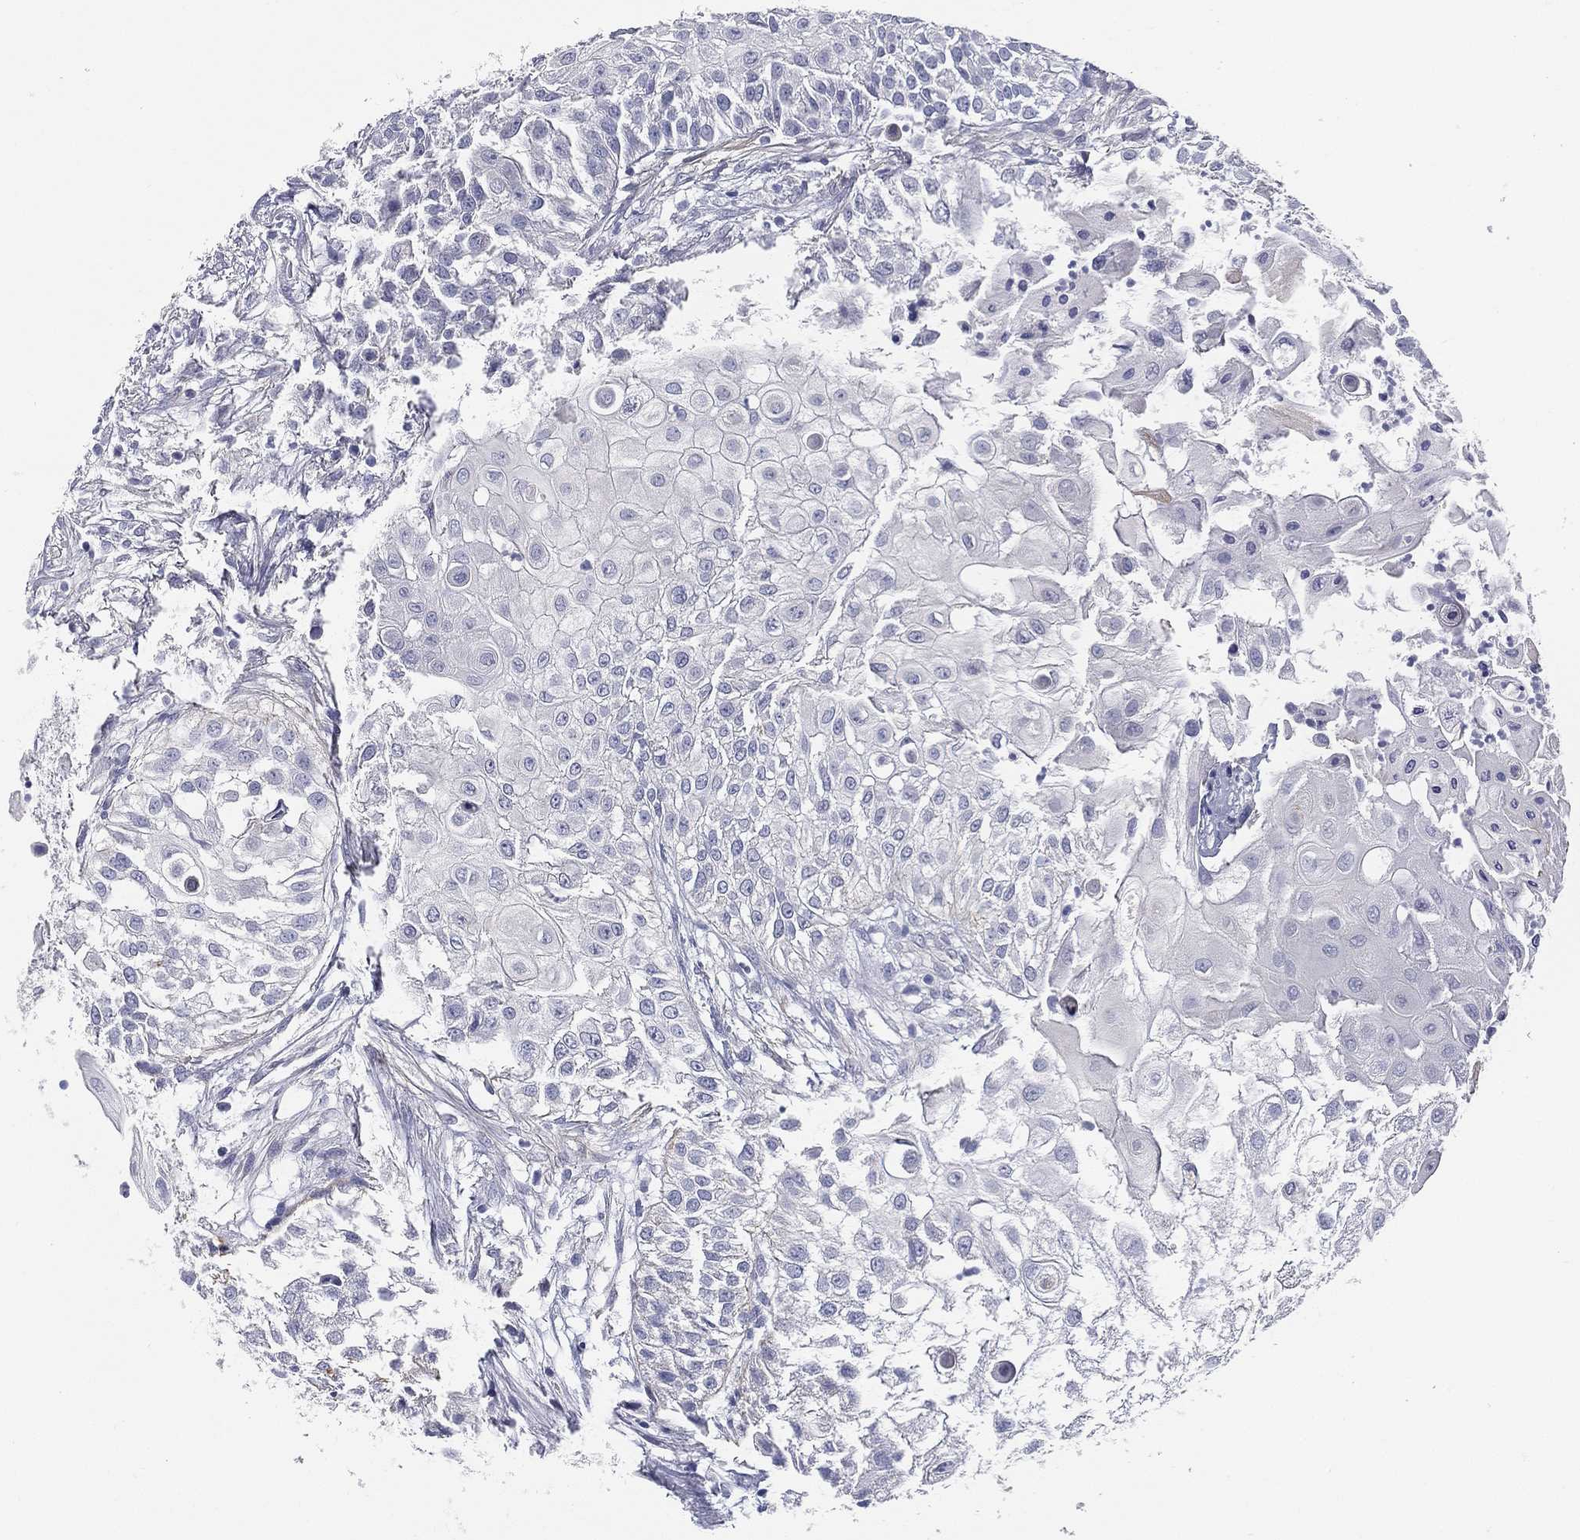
{"staining": {"intensity": "negative", "quantity": "none", "location": "none"}, "tissue": "urothelial cancer", "cell_type": "Tumor cells", "image_type": "cancer", "snomed": [{"axis": "morphology", "description": "Urothelial carcinoma, High grade"}, {"axis": "topography", "description": "Urinary bladder"}], "caption": "Tumor cells are negative for brown protein staining in urothelial cancer.", "gene": "ETNPPL", "patient": {"sex": "female", "age": 79}}